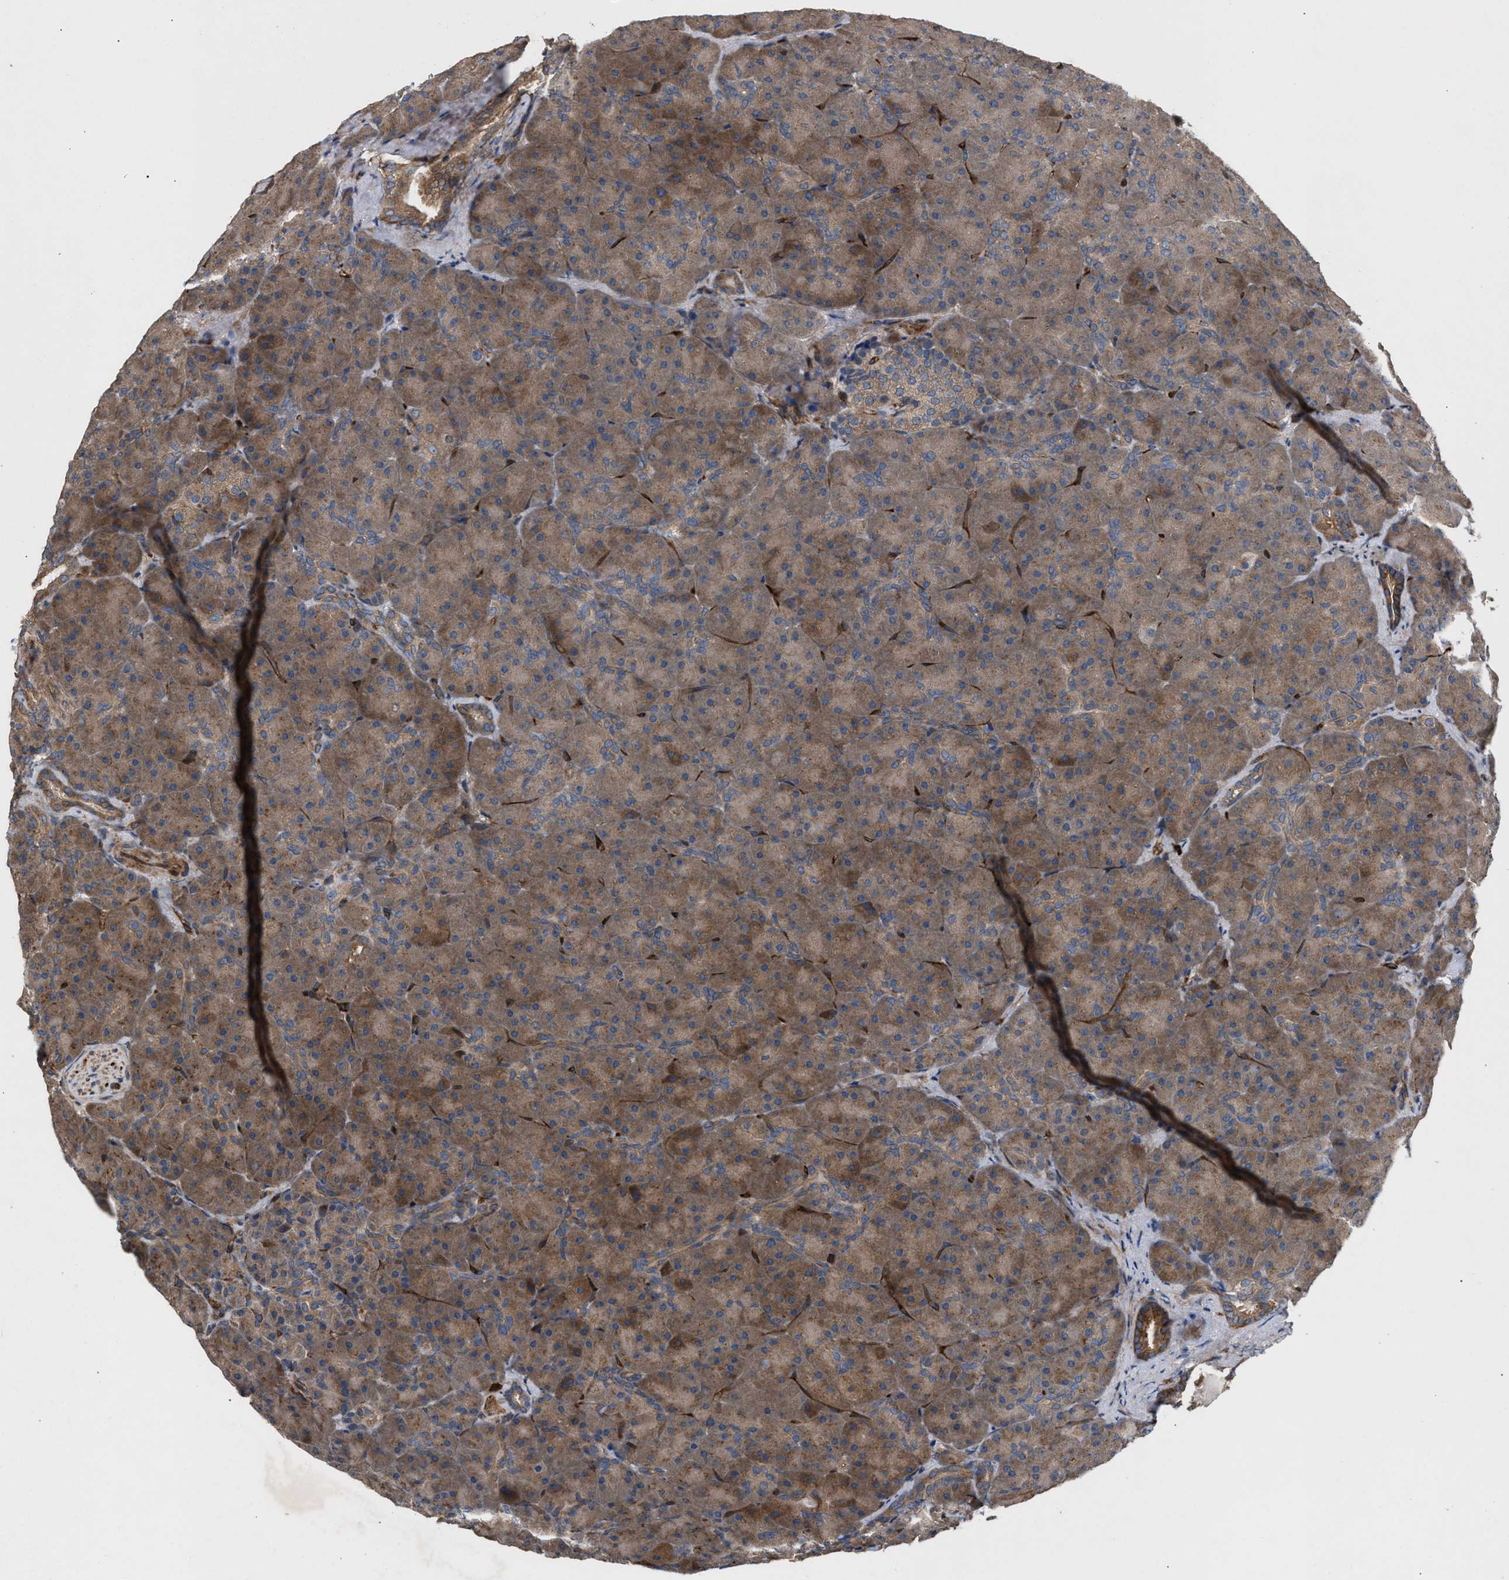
{"staining": {"intensity": "moderate", "quantity": ">75%", "location": "cytoplasmic/membranous"}, "tissue": "pancreas", "cell_type": "Exocrine glandular cells", "image_type": "normal", "snomed": [{"axis": "morphology", "description": "Normal tissue, NOS"}, {"axis": "topography", "description": "Pancreas"}], "caption": "This photomicrograph reveals IHC staining of normal human pancreas, with medium moderate cytoplasmic/membranous expression in approximately >75% of exocrine glandular cells.", "gene": "GCC1", "patient": {"sex": "male", "age": 66}}